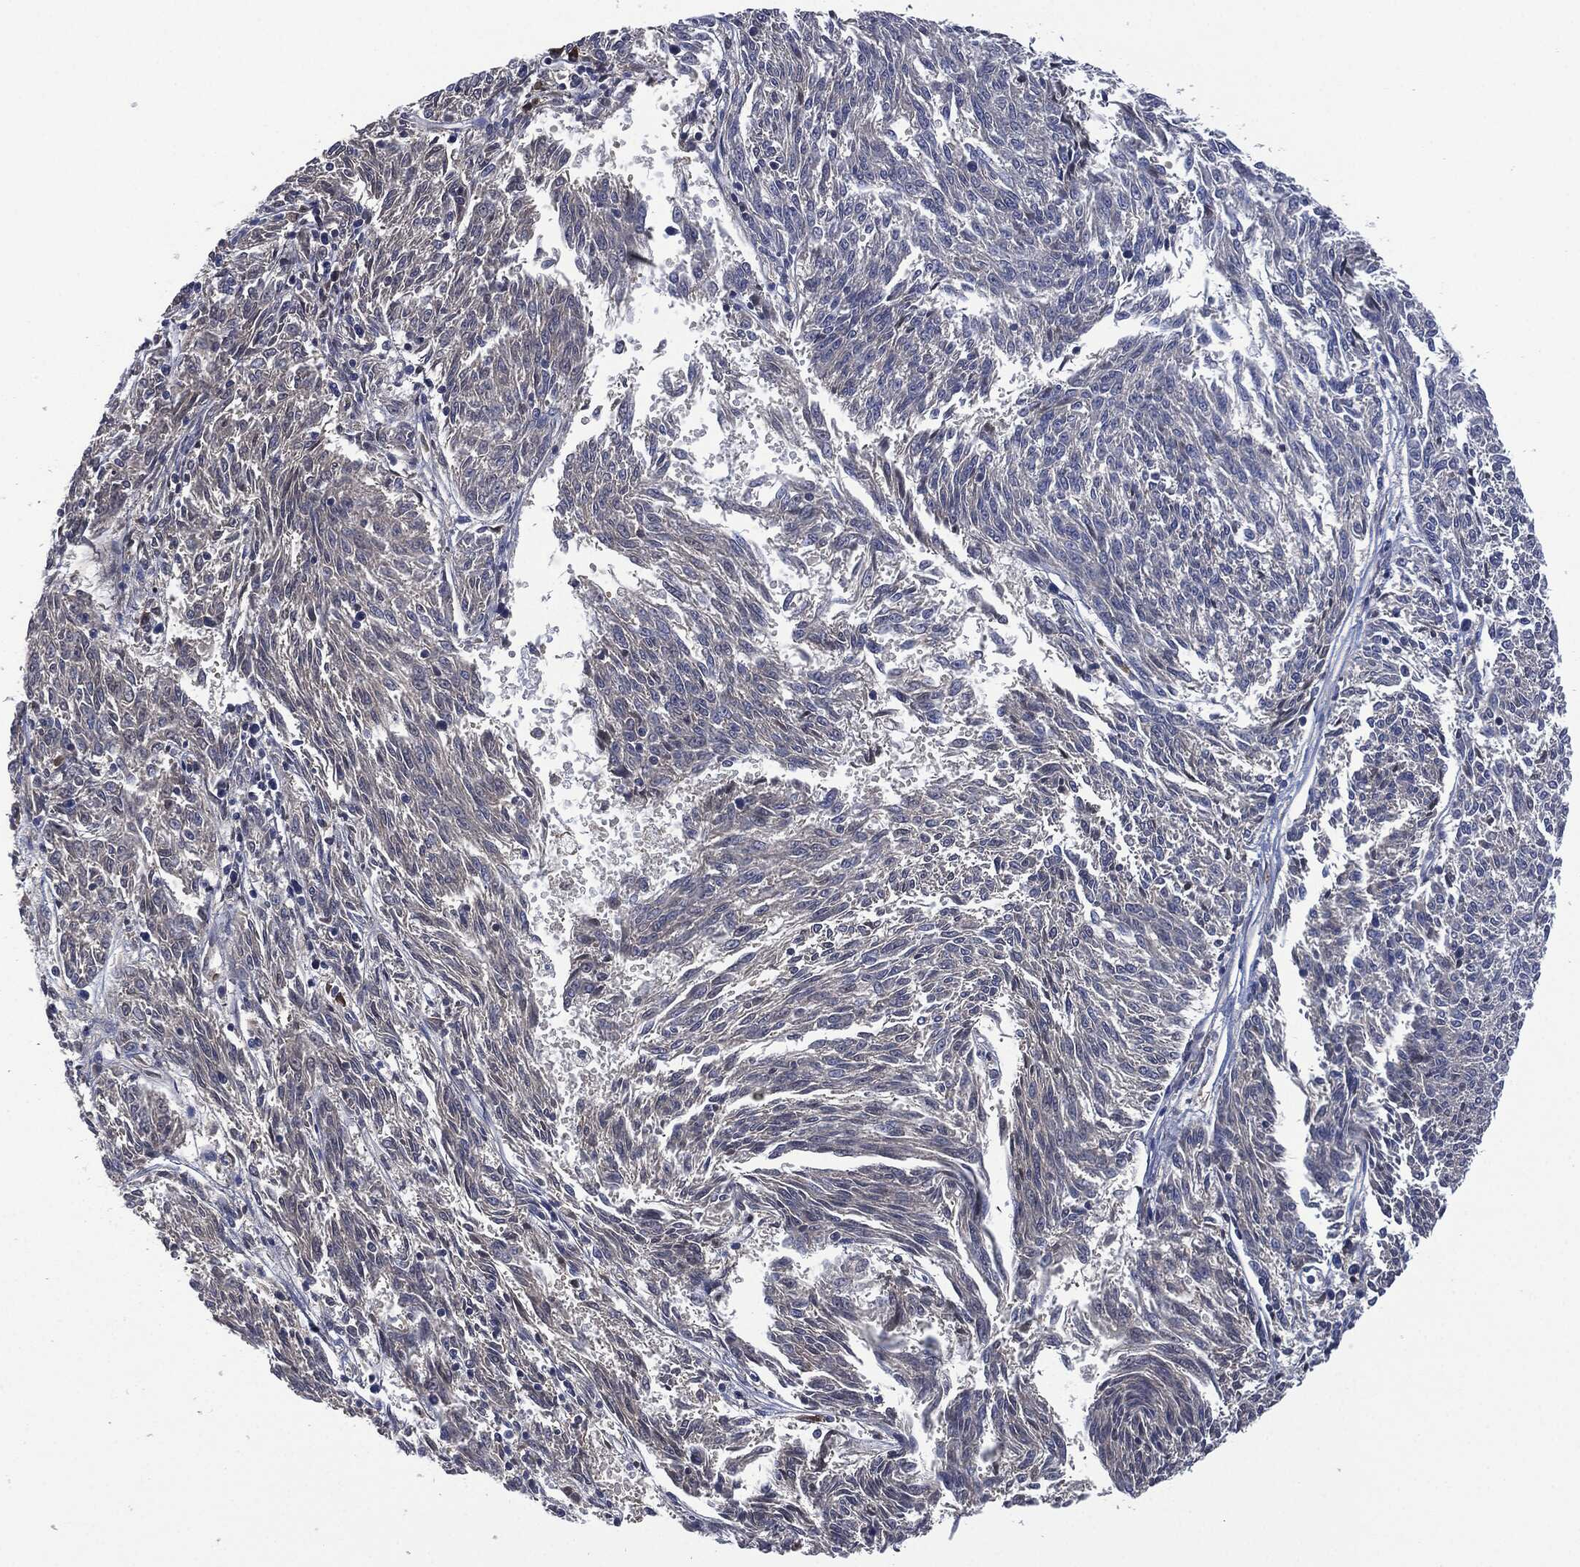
{"staining": {"intensity": "negative", "quantity": "none", "location": "none"}, "tissue": "melanoma", "cell_type": "Tumor cells", "image_type": "cancer", "snomed": [{"axis": "morphology", "description": "Malignant melanoma, NOS"}, {"axis": "topography", "description": "Skin"}], "caption": "A micrograph of human melanoma is negative for staining in tumor cells.", "gene": "SIGLEC7", "patient": {"sex": "female", "age": 72}}